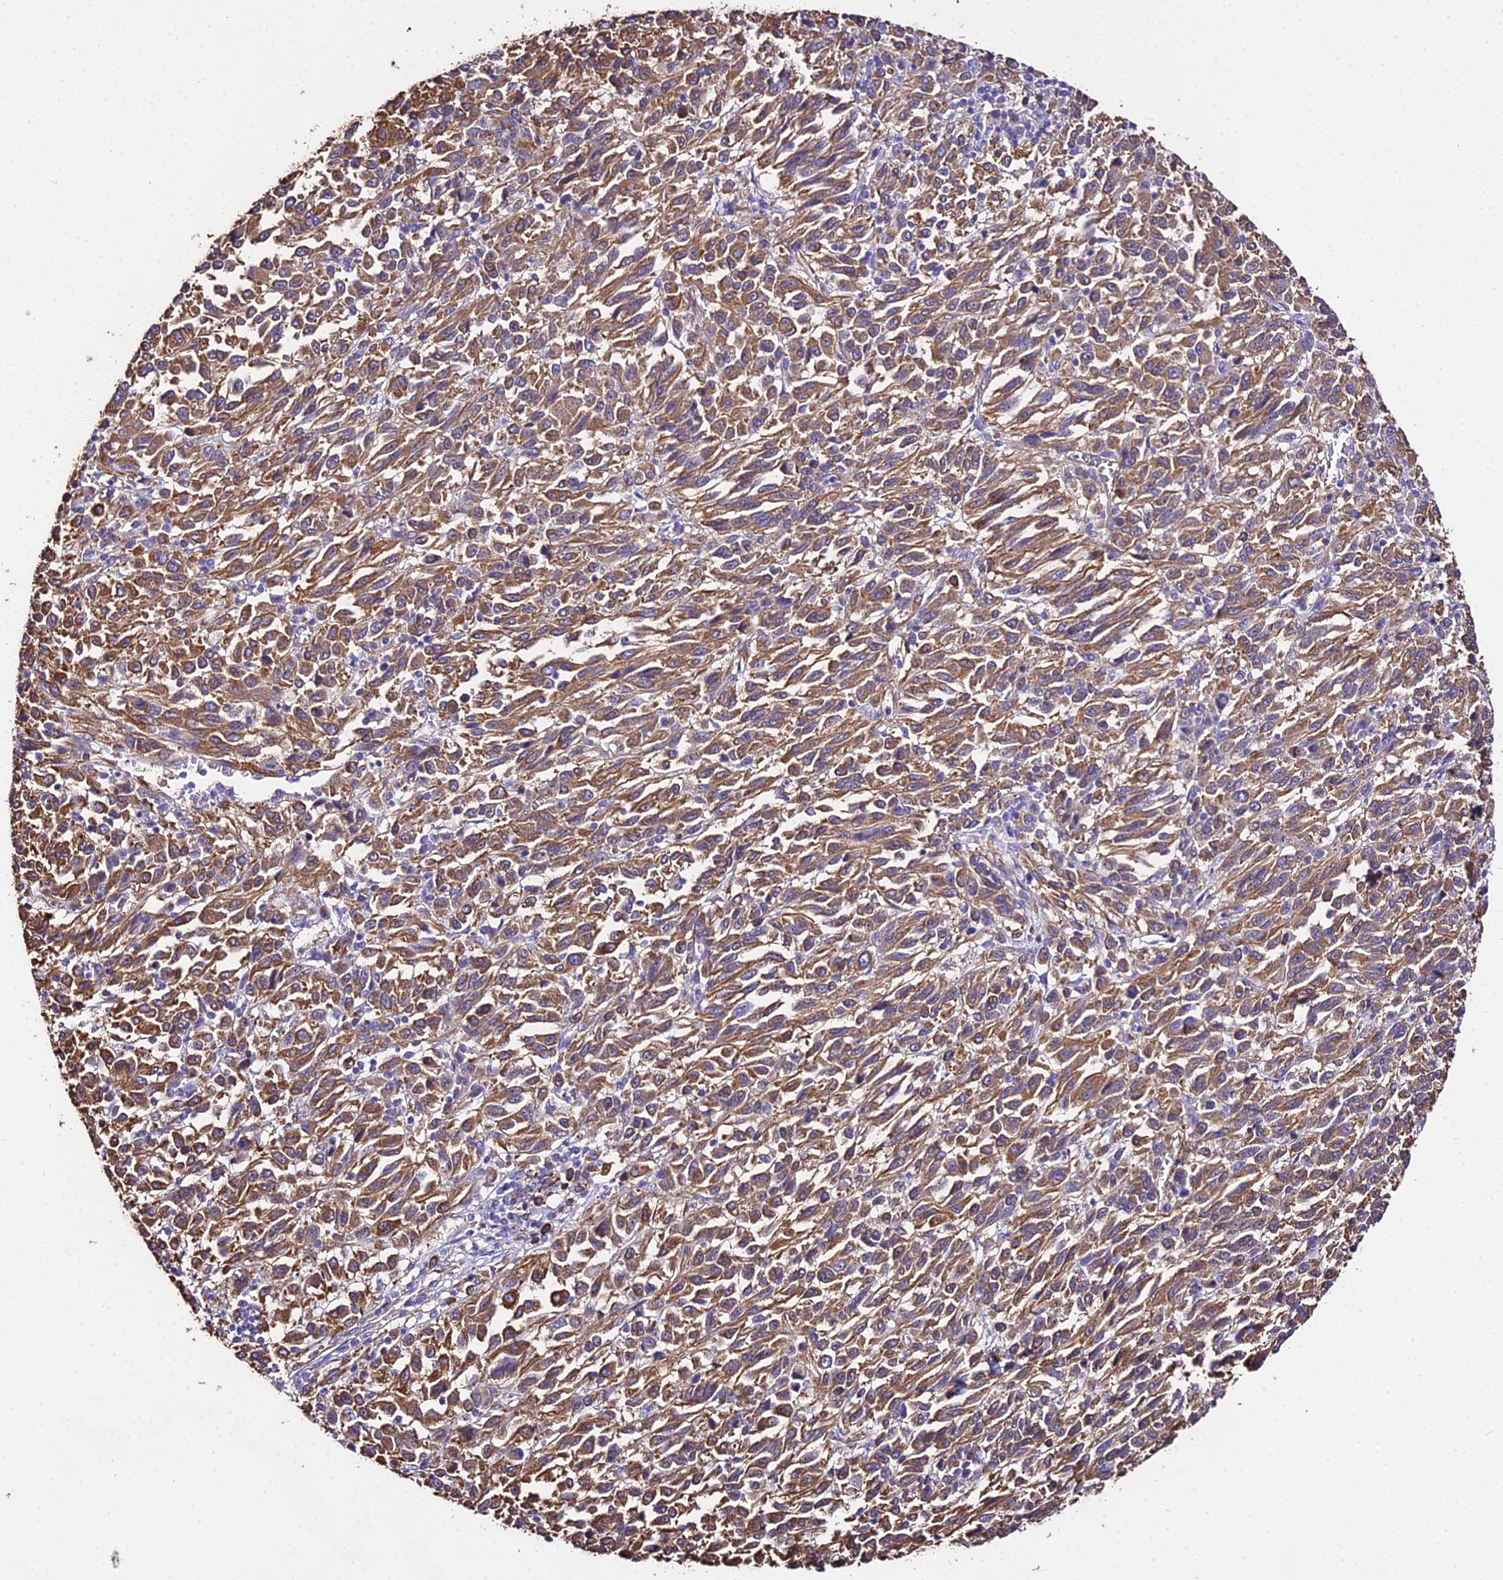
{"staining": {"intensity": "moderate", "quantity": ">75%", "location": "cytoplasmic/membranous"}, "tissue": "melanoma", "cell_type": "Tumor cells", "image_type": "cancer", "snomed": [{"axis": "morphology", "description": "Malignant melanoma, Metastatic site"}, {"axis": "topography", "description": "Lung"}], "caption": "This photomicrograph displays immunohistochemistry (IHC) staining of malignant melanoma (metastatic site), with medium moderate cytoplasmic/membranous staining in about >75% of tumor cells.", "gene": "TUBA3D", "patient": {"sex": "male", "age": 64}}